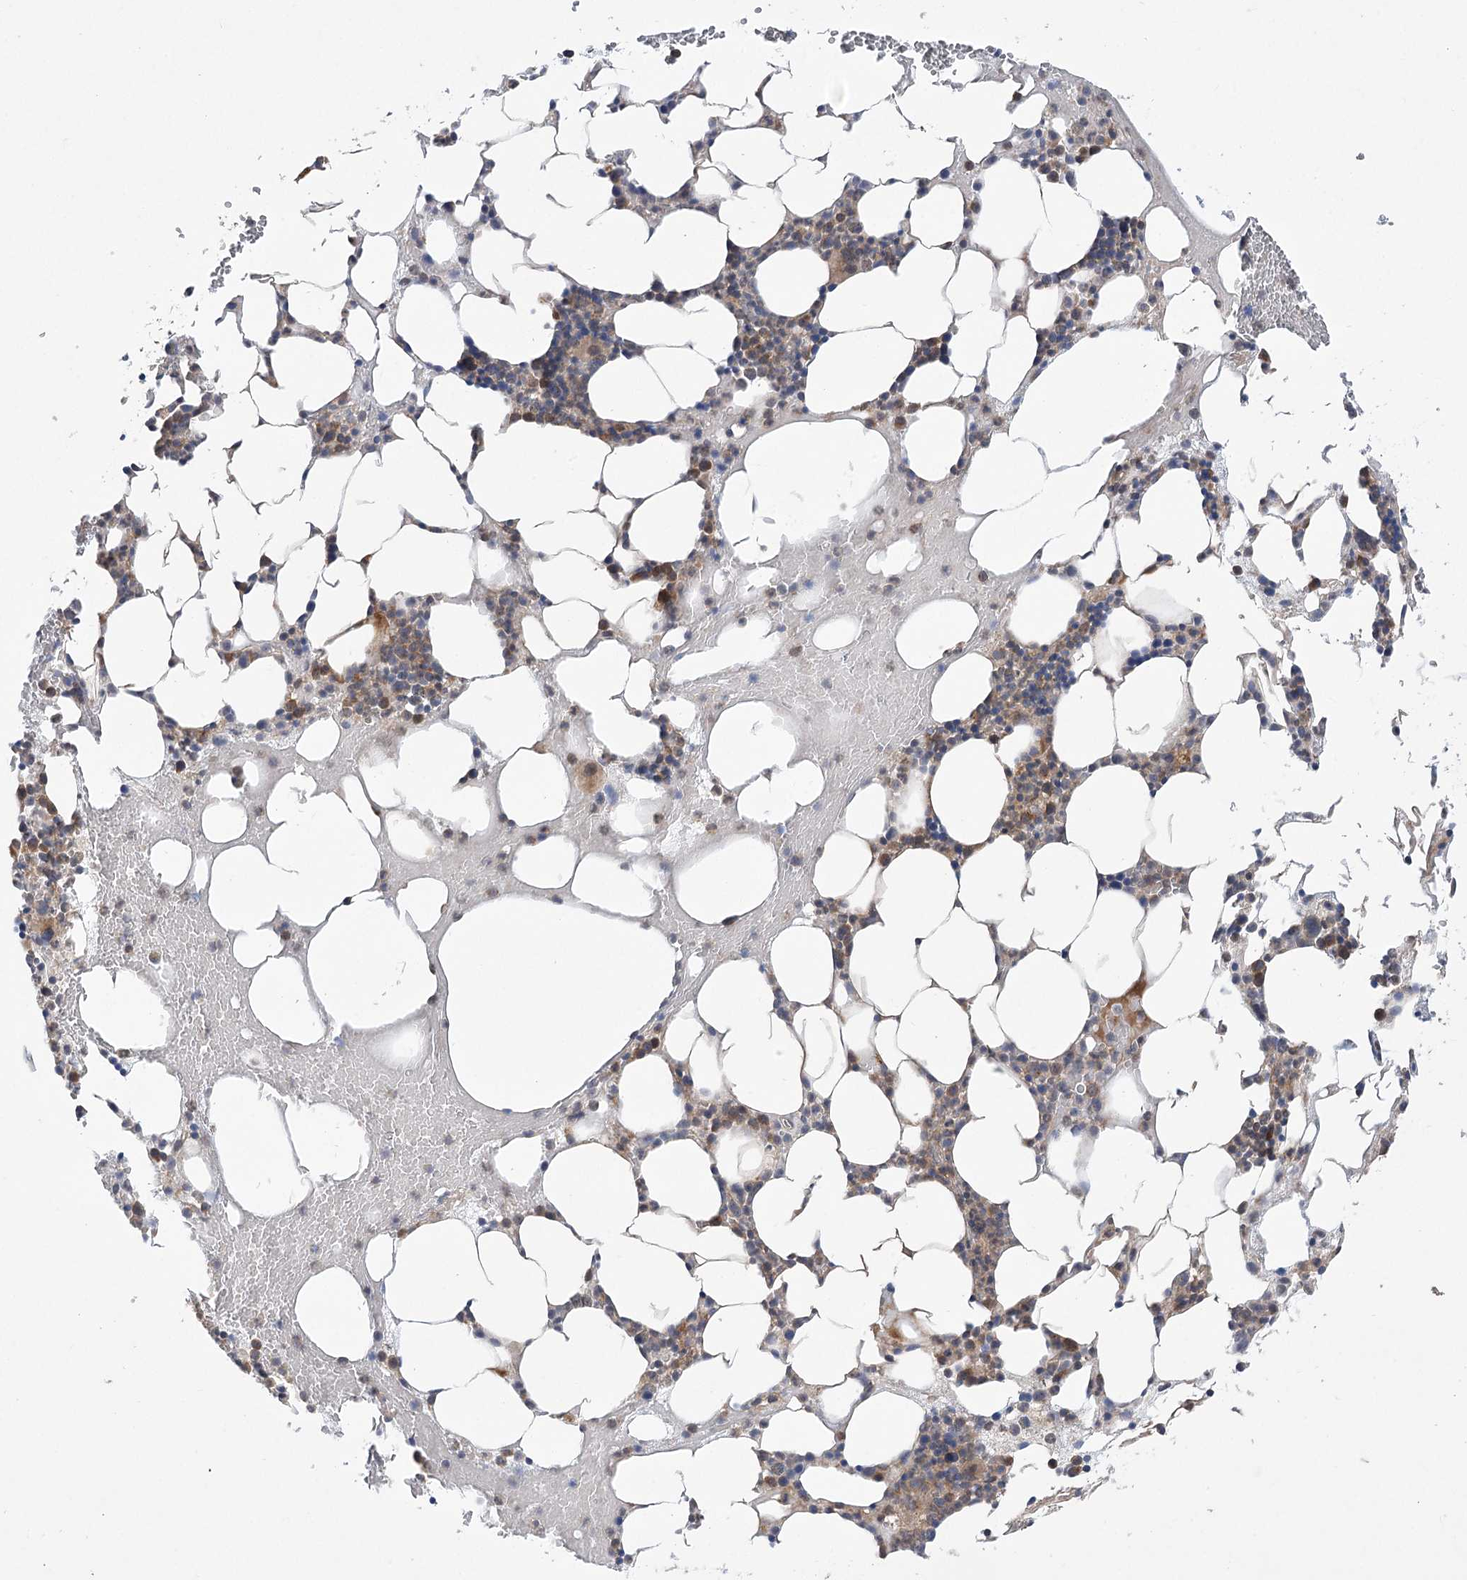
{"staining": {"intensity": "weak", "quantity": ">75%", "location": "cytoplasmic/membranous"}, "tissue": "bone marrow", "cell_type": "Hematopoietic cells", "image_type": "normal", "snomed": [{"axis": "morphology", "description": "Normal tissue, NOS"}, {"axis": "morphology", "description": "Inflammation, NOS"}, {"axis": "topography", "description": "Bone marrow"}], "caption": "Immunohistochemistry (IHC) staining of unremarkable bone marrow, which displays low levels of weak cytoplasmic/membranous expression in approximately >75% of hematopoietic cells indicating weak cytoplasmic/membranous protein expression. The staining was performed using DAB (brown) for protein detection and nuclei were counterstained in hematoxylin (blue).", "gene": "VPS37B", "patient": {"sex": "female", "age": 78}}